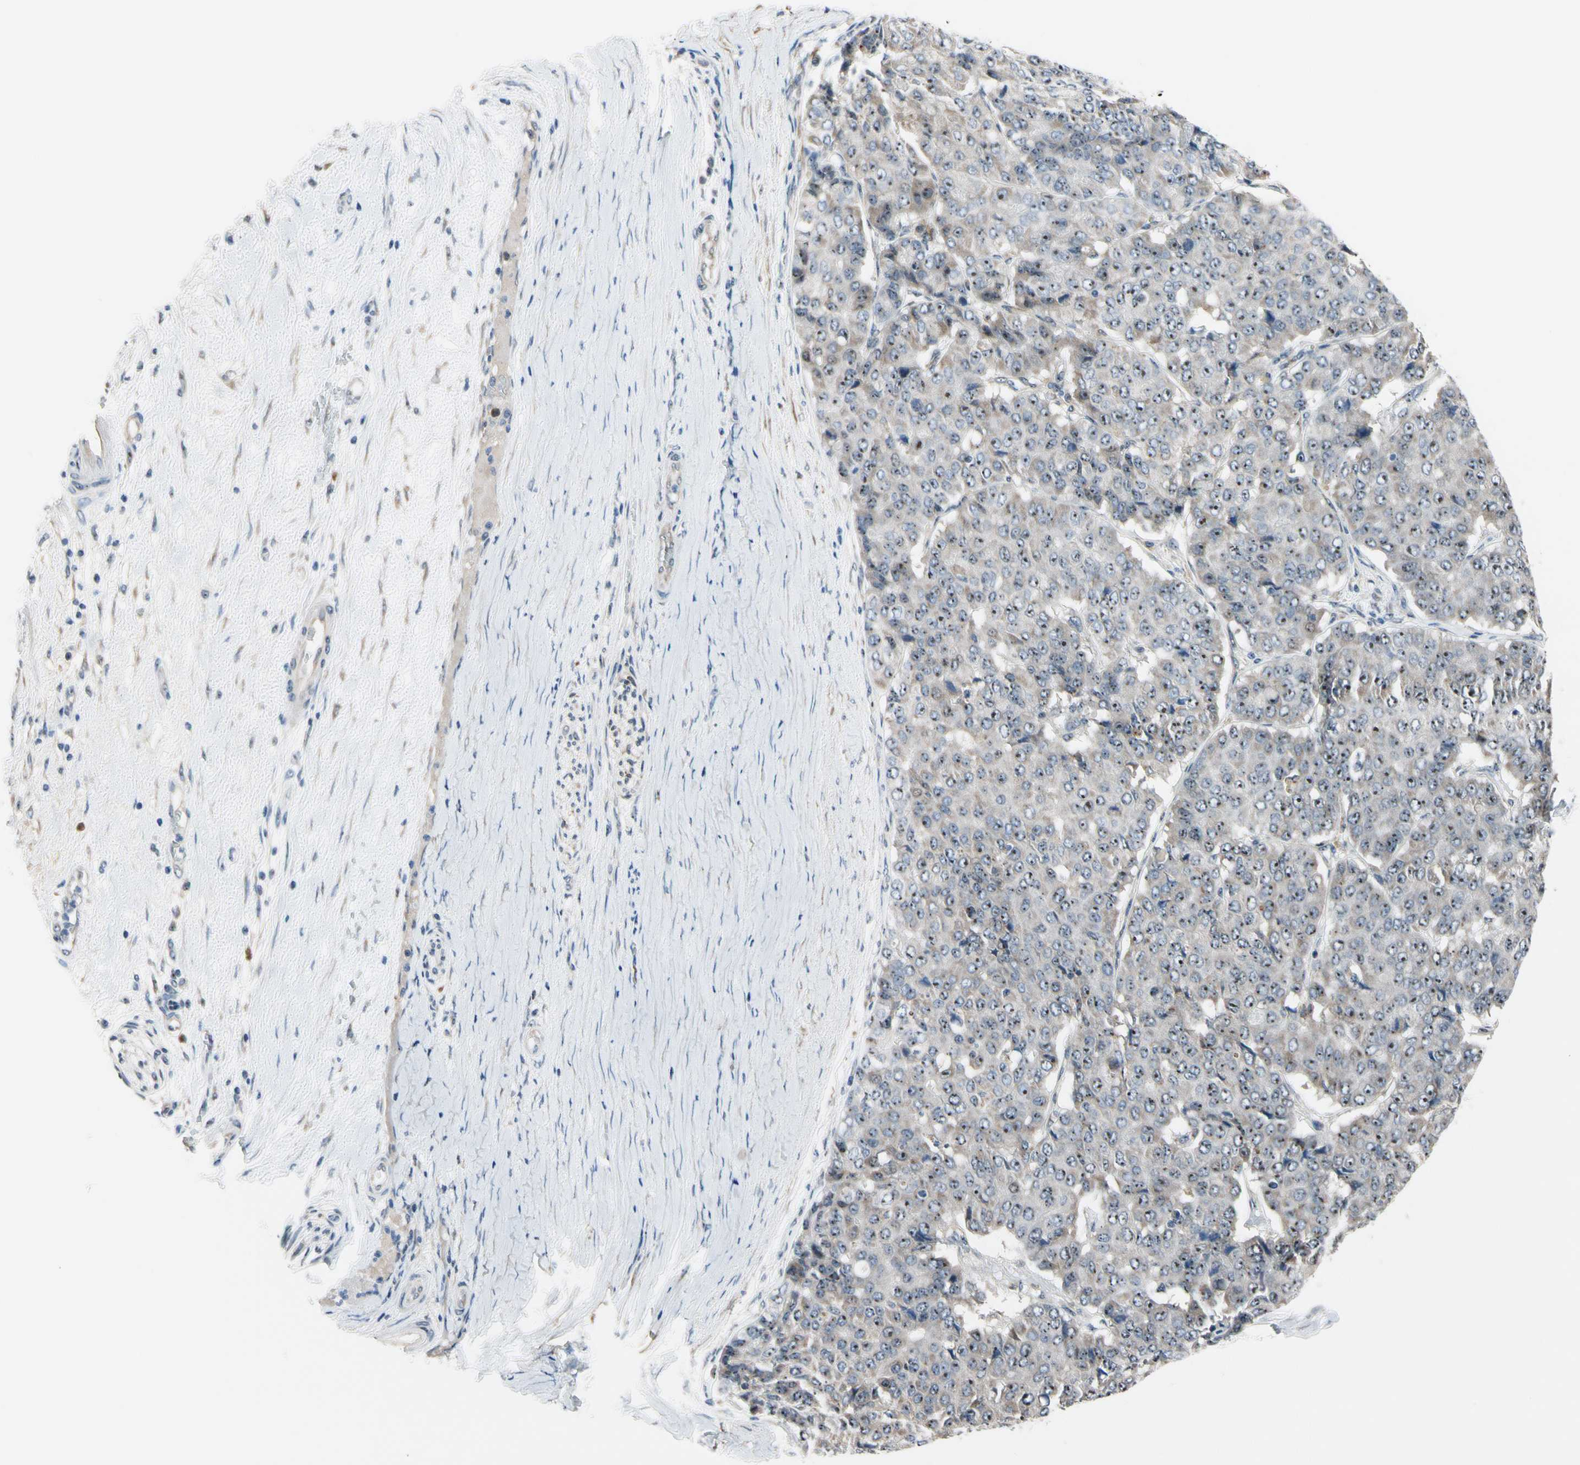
{"staining": {"intensity": "weak", "quantity": ">75%", "location": "cytoplasmic/membranous"}, "tissue": "pancreatic cancer", "cell_type": "Tumor cells", "image_type": "cancer", "snomed": [{"axis": "morphology", "description": "Adenocarcinoma, NOS"}, {"axis": "topography", "description": "Pancreas"}], "caption": "About >75% of tumor cells in human pancreatic cancer (adenocarcinoma) show weak cytoplasmic/membranous protein positivity as visualized by brown immunohistochemical staining.", "gene": "TMED7", "patient": {"sex": "male", "age": 50}}